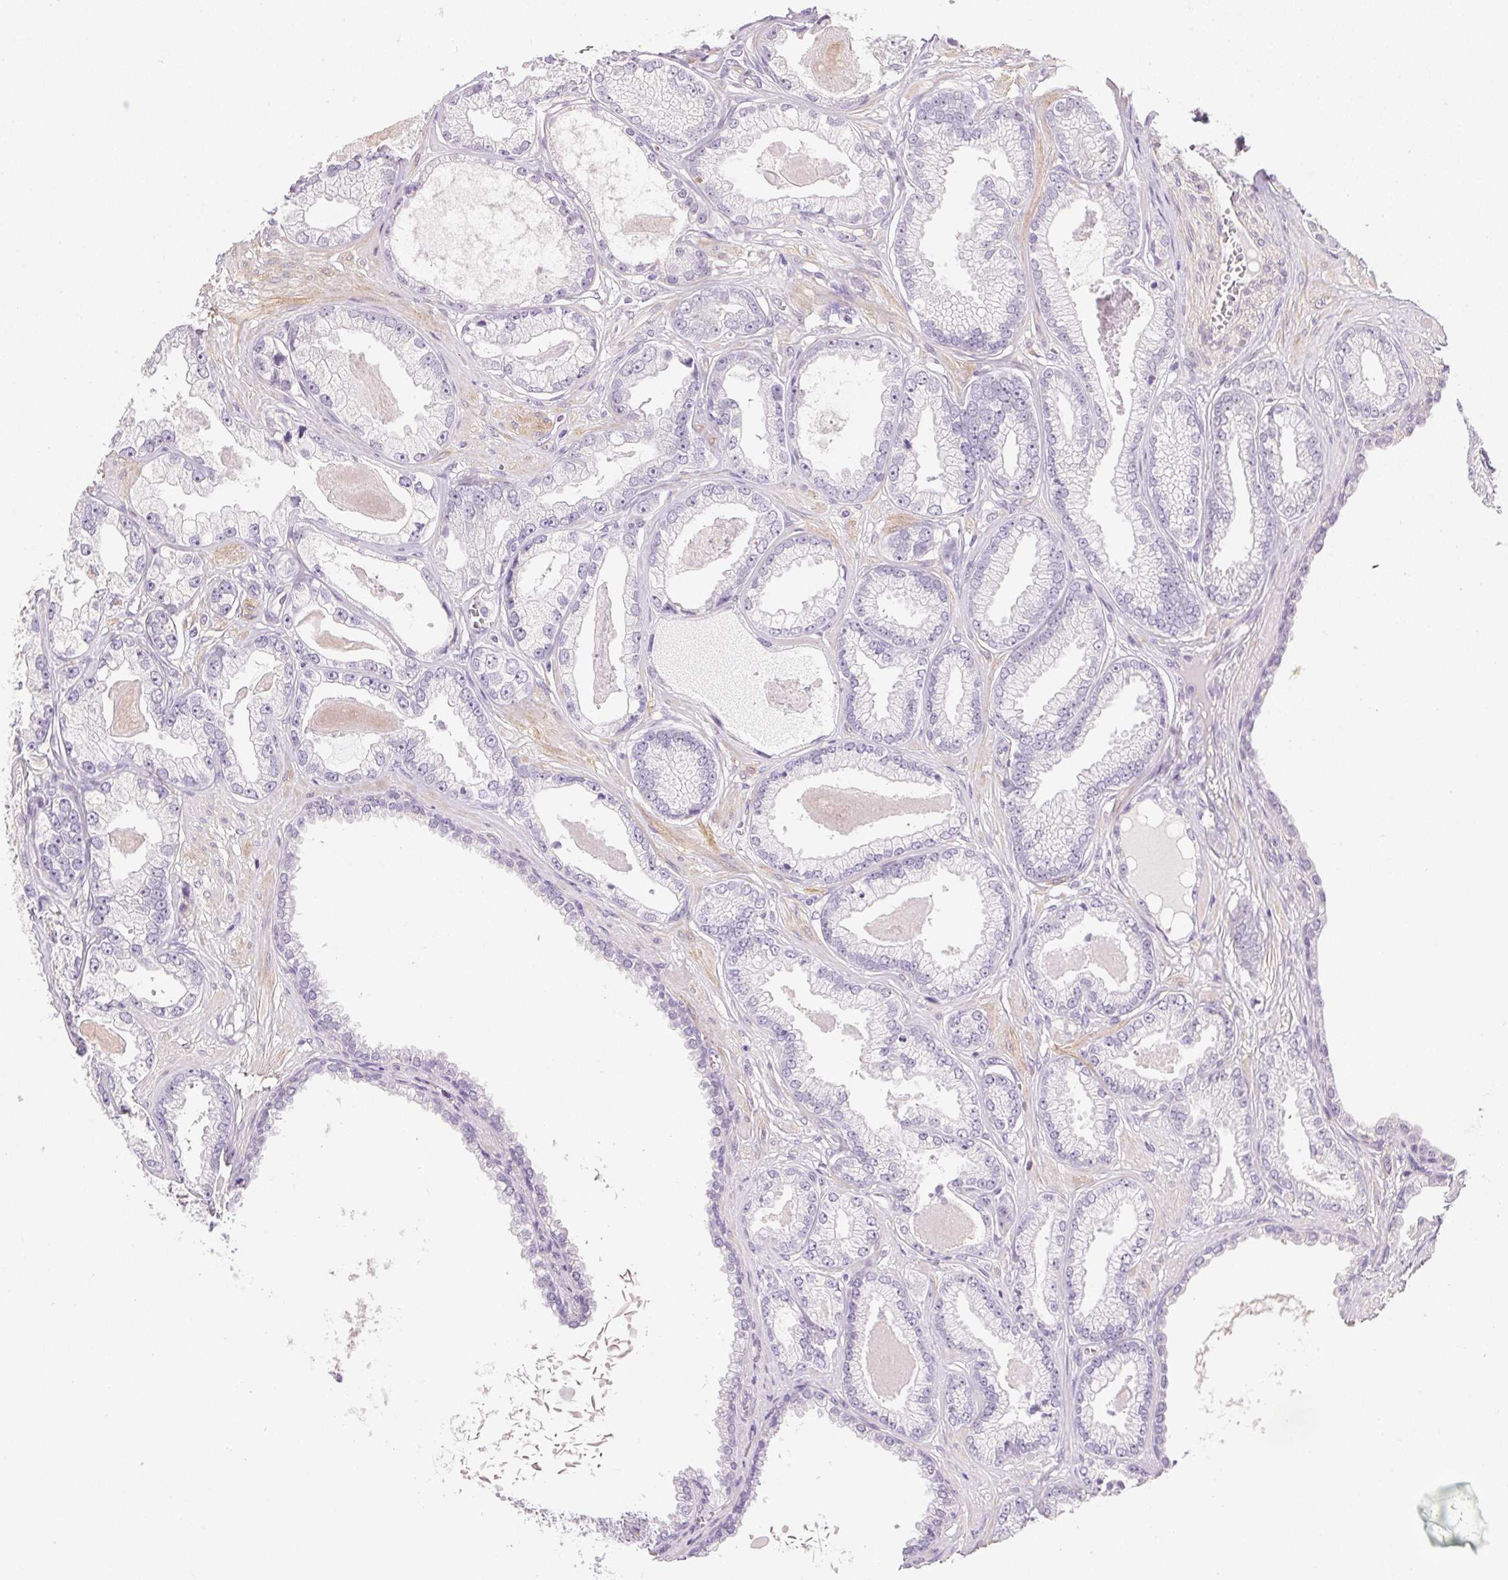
{"staining": {"intensity": "negative", "quantity": "none", "location": "none"}, "tissue": "prostate cancer", "cell_type": "Tumor cells", "image_type": "cancer", "snomed": [{"axis": "morphology", "description": "Adenocarcinoma, Low grade"}, {"axis": "topography", "description": "Prostate"}], "caption": "This is an IHC micrograph of prostate low-grade adenocarcinoma. There is no staining in tumor cells.", "gene": "PRL", "patient": {"sex": "male", "age": 64}}